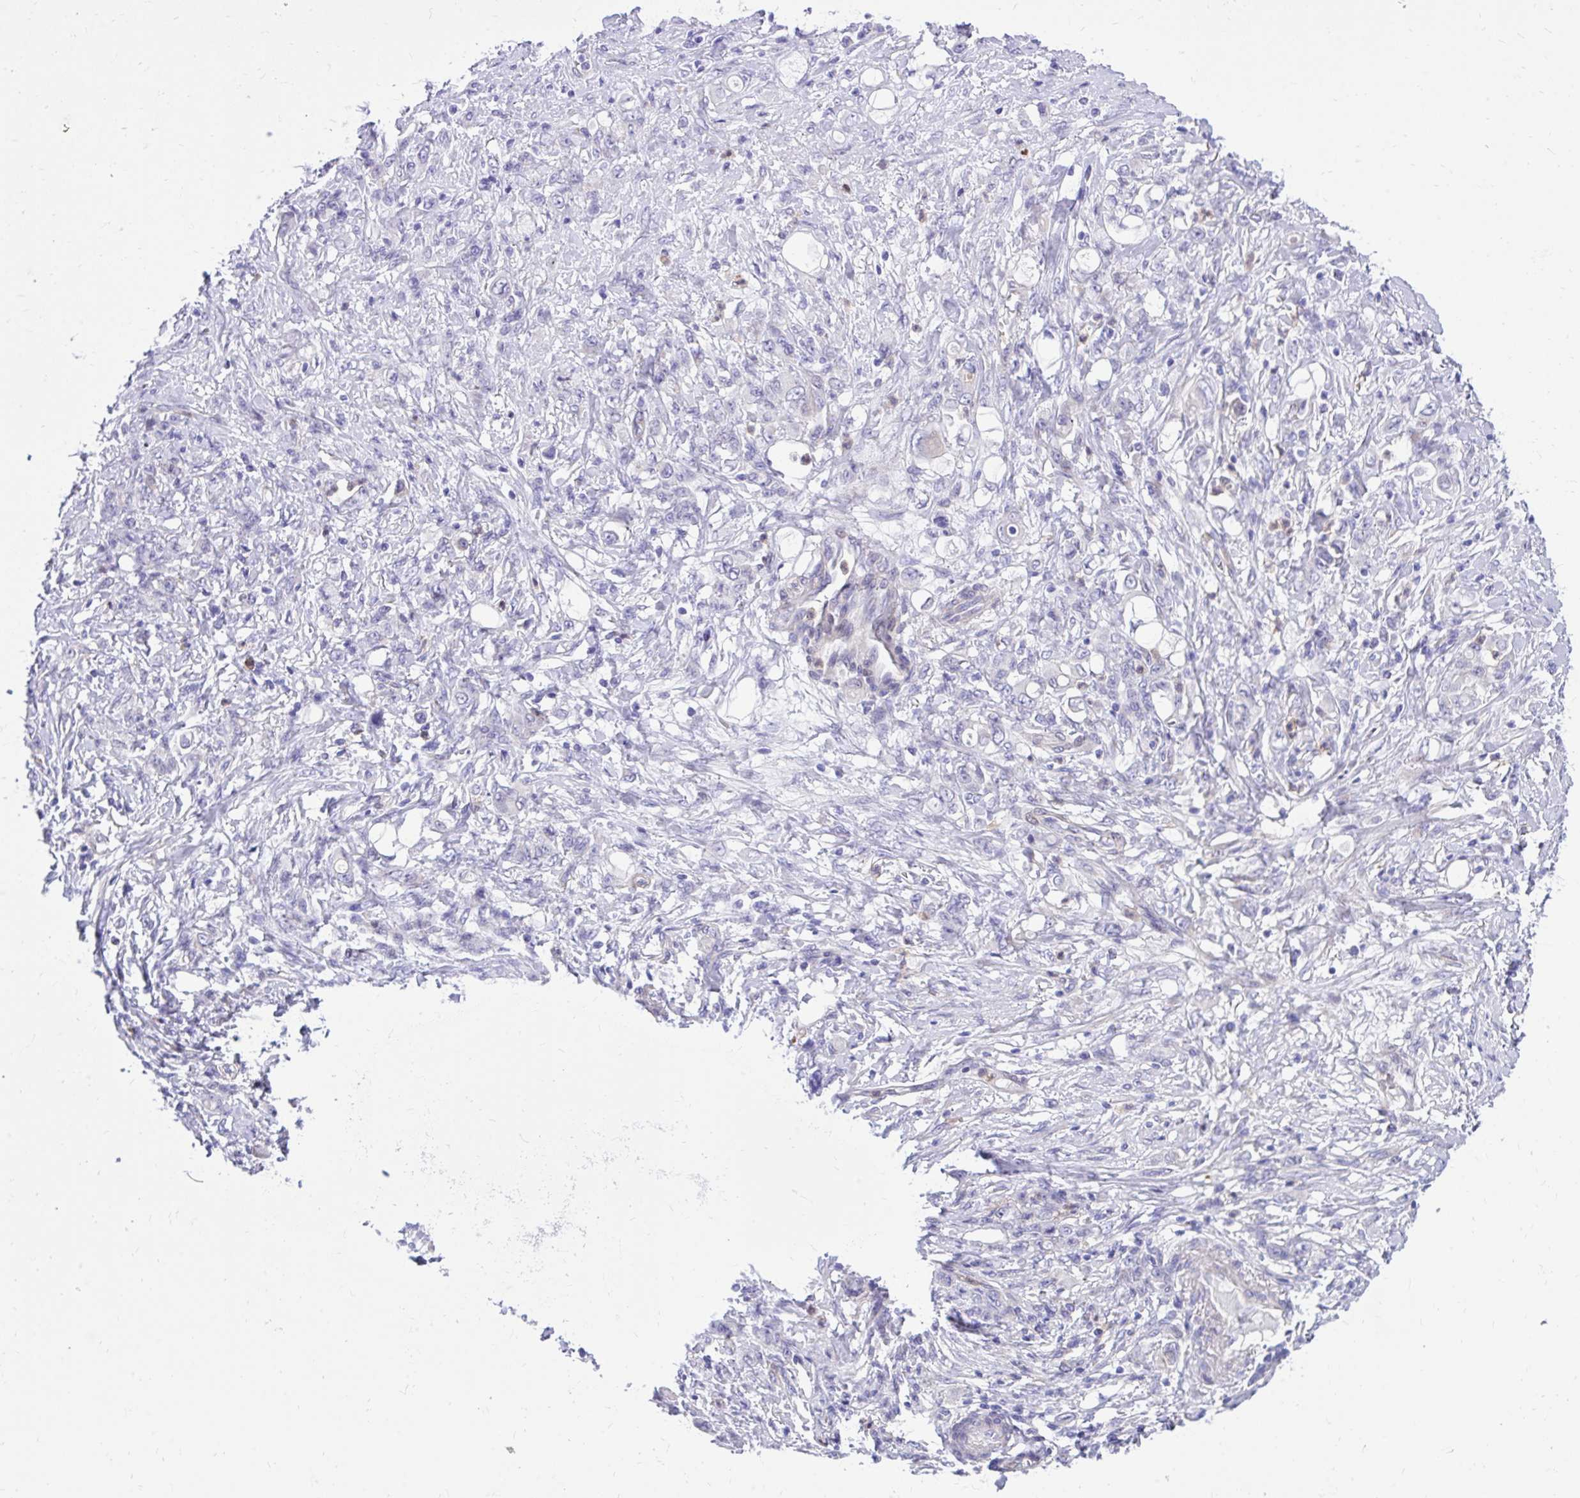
{"staining": {"intensity": "negative", "quantity": "none", "location": "none"}, "tissue": "stomach cancer", "cell_type": "Tumor cells", "image_type": "cancer", "snomed": [{"axis": "morphology", "description": "Adenocarcinoma, NOS"}, {"axis": "topography", "description": "Stomach"}], "caption": "Immunohistochemical staining of human stomach adenocarcinoma shows no significant positivity in tumor cells. The staining is performed using DAB (3,3'-diaminobenzidine) brown chromogen with nuclei counter-stained in using hematoxylin.", "gene": "ADAMTSL1", "patient": {"sex": "female", "age": 79}}